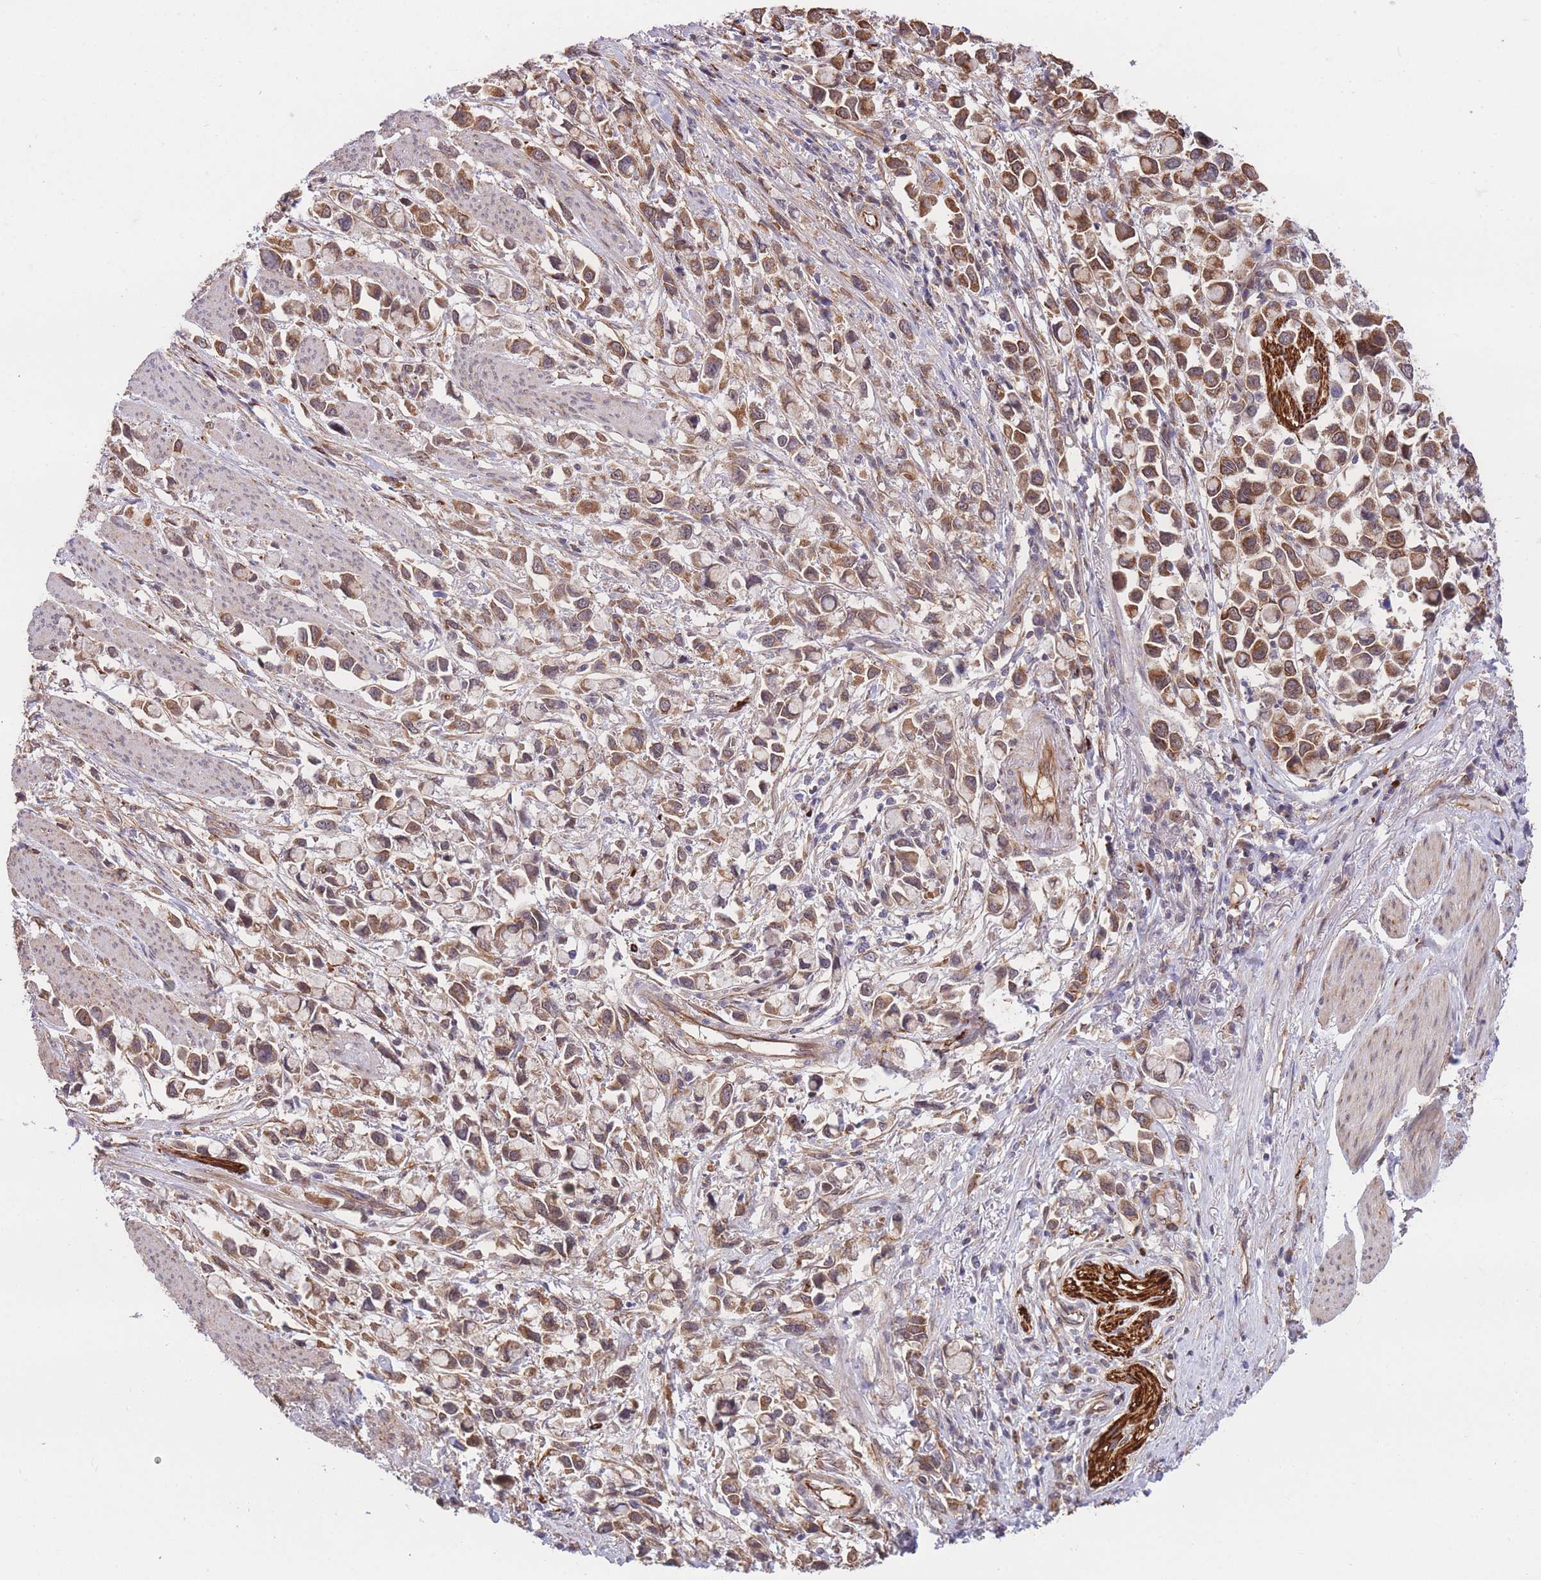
{"staining": {"intensity": "moderate", "quantity": ">75%", "location": "cytoplasmic/membranous"}, "tissue": "stomach cancer", "cell_type": "Tumor cells", "image_type": "cancer", "snomed": [{"axis": "morphology", "description": "Adenocarcinoma, NOS"}, {"axis": "topography", "description": "Stomach"}], "caption": "Protein analysis of stomach adenocarcinoma tissue shows moderate cytoplasmic/membranous positivity in about >75% of tumor cells.", "gene": "EXOSC8", "patient": {"sex": "female", "age": 81}}